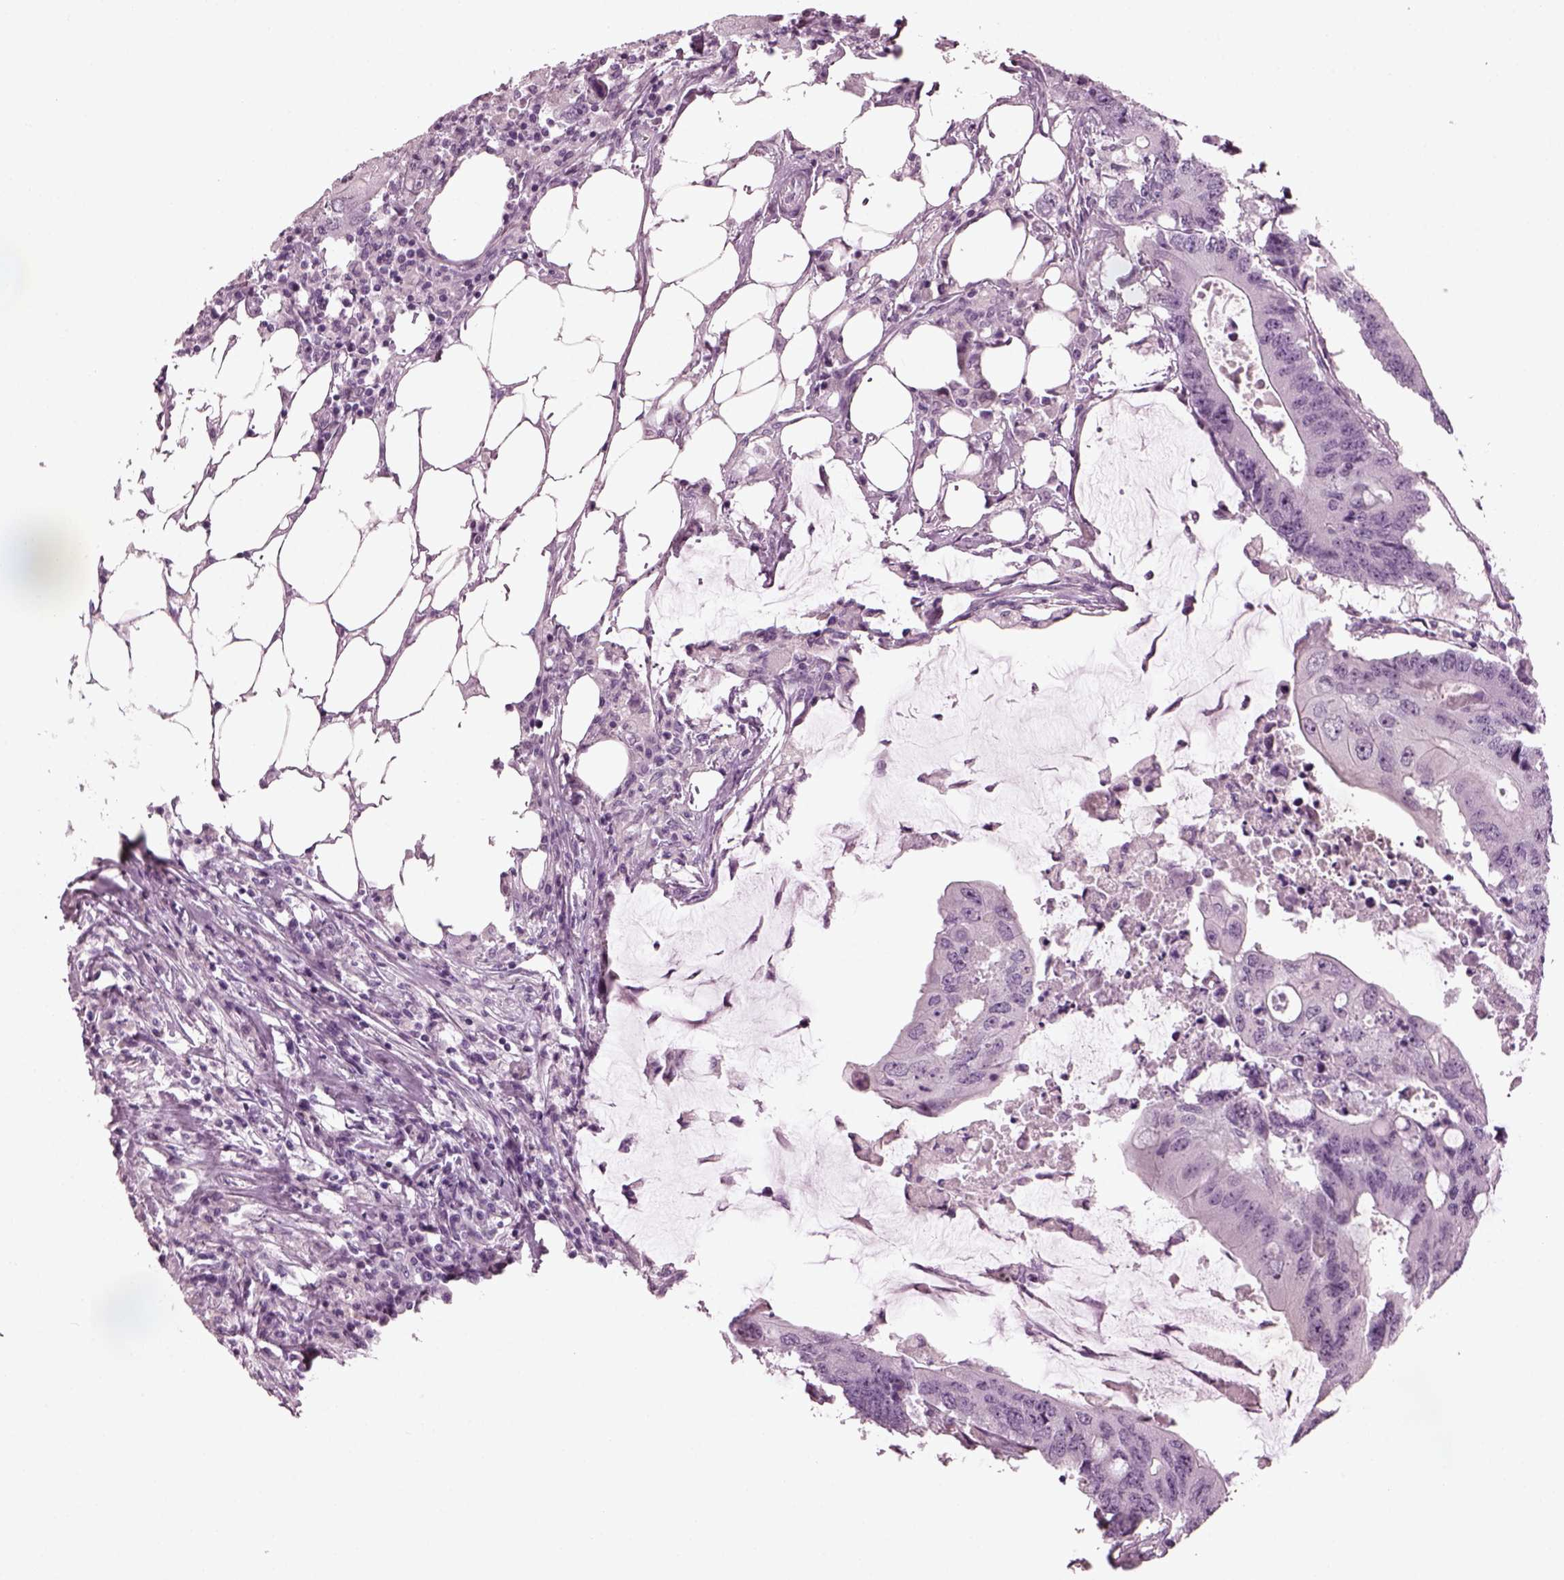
{"staining": {"intensity": "negative", "quantity": "none", "location": "none"}, "tissue": "colorectal cancer", "cell_type": "Tumor cells", "image_type": "cancer", "snomed": [{"axis": "morphology", "description": "Adenocarcinoma, NOS"}, {"axis": "topography", "description": "Colon"}], "caption": "Protein analysis of adenocarcinoma (colorectal) shows no significant positivity in tumor cells. (IHC, brightfield microscopy, high magnification).", "gene": "SLC6A17", "patient": {"sex": "male", "age": 71}}